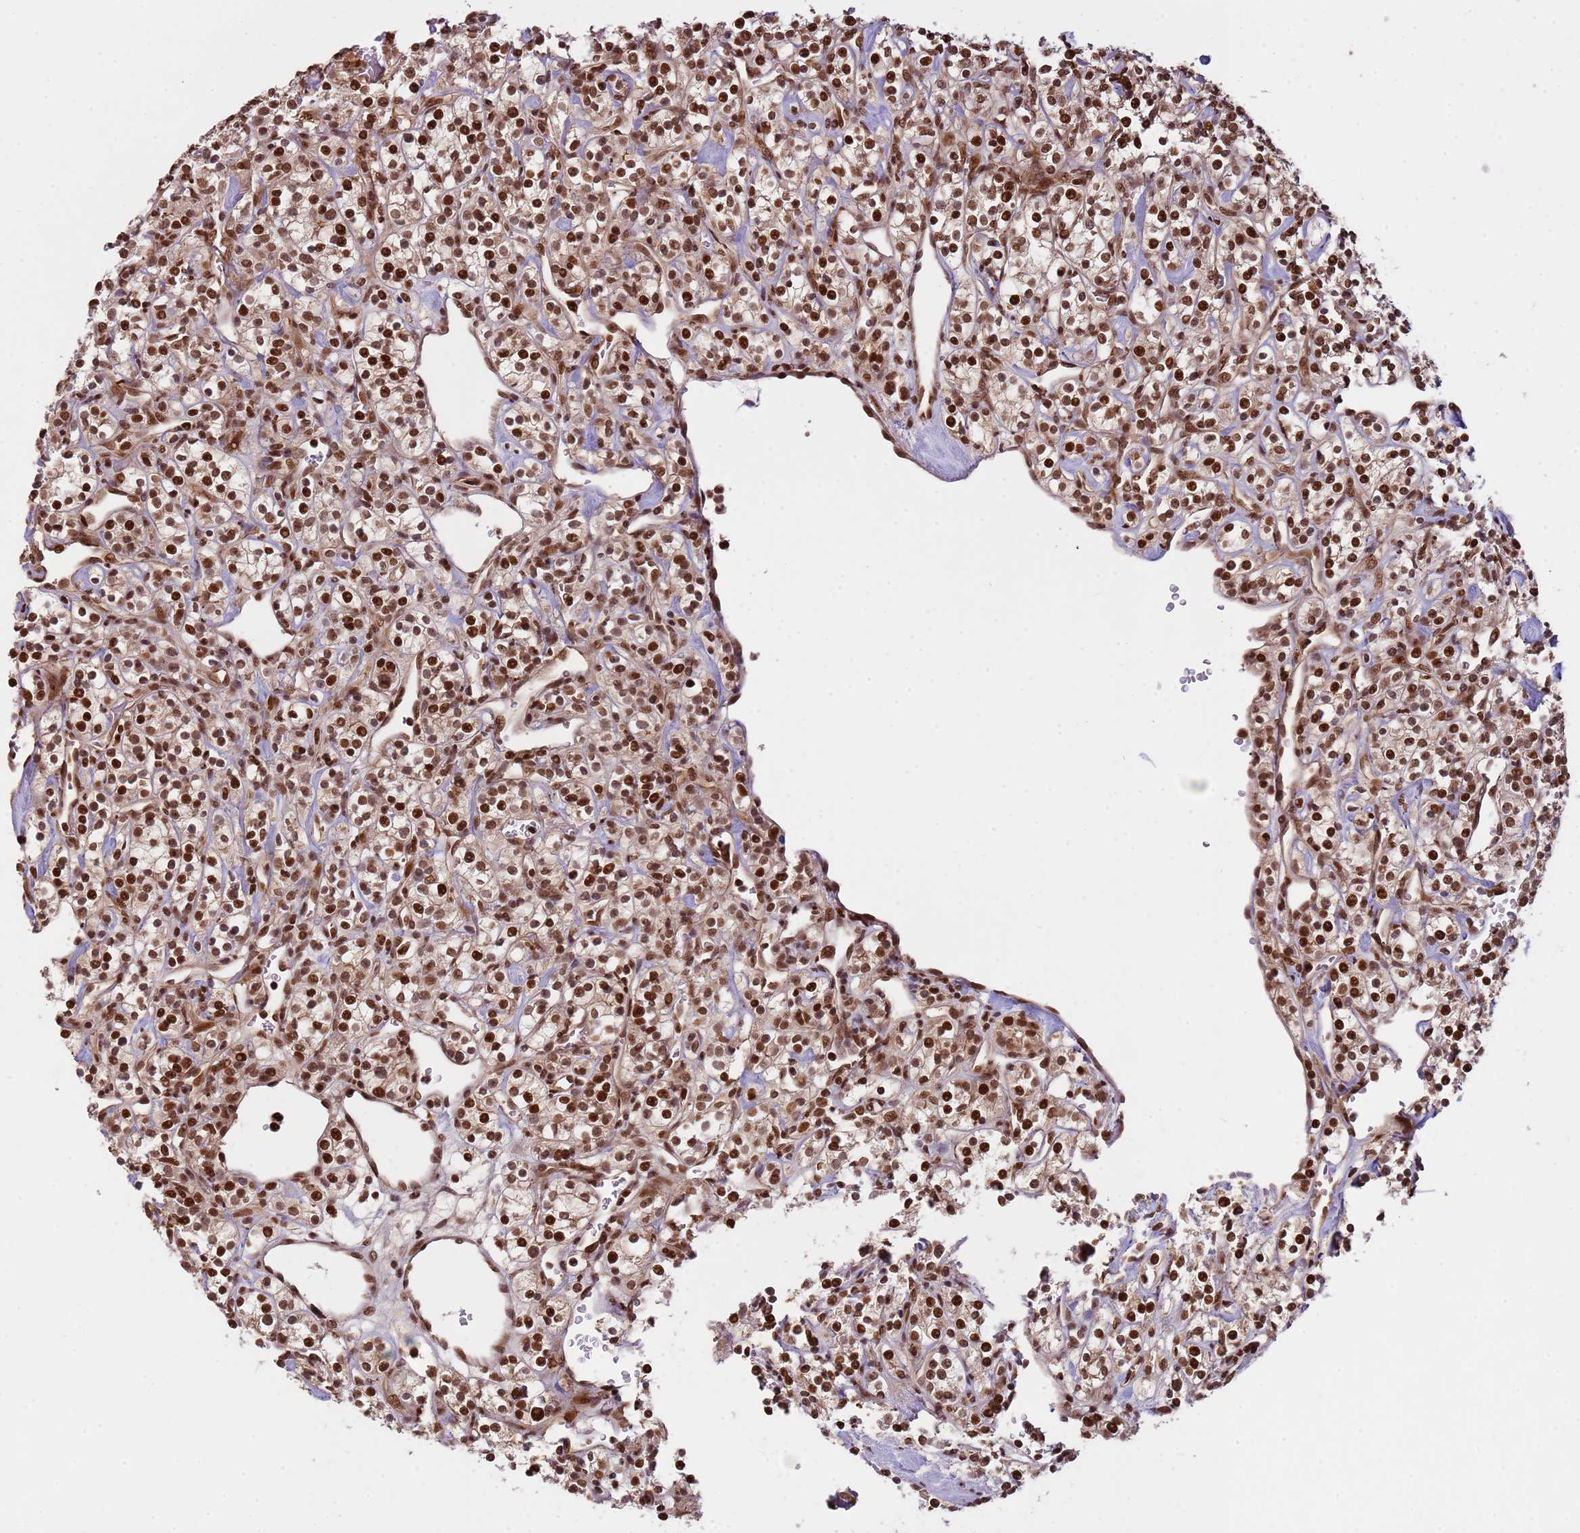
{"staining": {"intensity": "strong", "quantity": ">75%", "location": "nuclear"}, "tissue": "renal cancer", "cell_type": "Tumor cells", "image_type": "cancer", "snomed": [{"axis": "morphology", "description": "Adenocarcinoma, NOS"}, {"axis": "topography", "description": "Kidney"}], "caption": "Human renal cancer stained with a protein marker demonstrates strong staining in tumor cells.", "gene": "ZBTB12", "patient": {"sex": "male", "age": 77}}